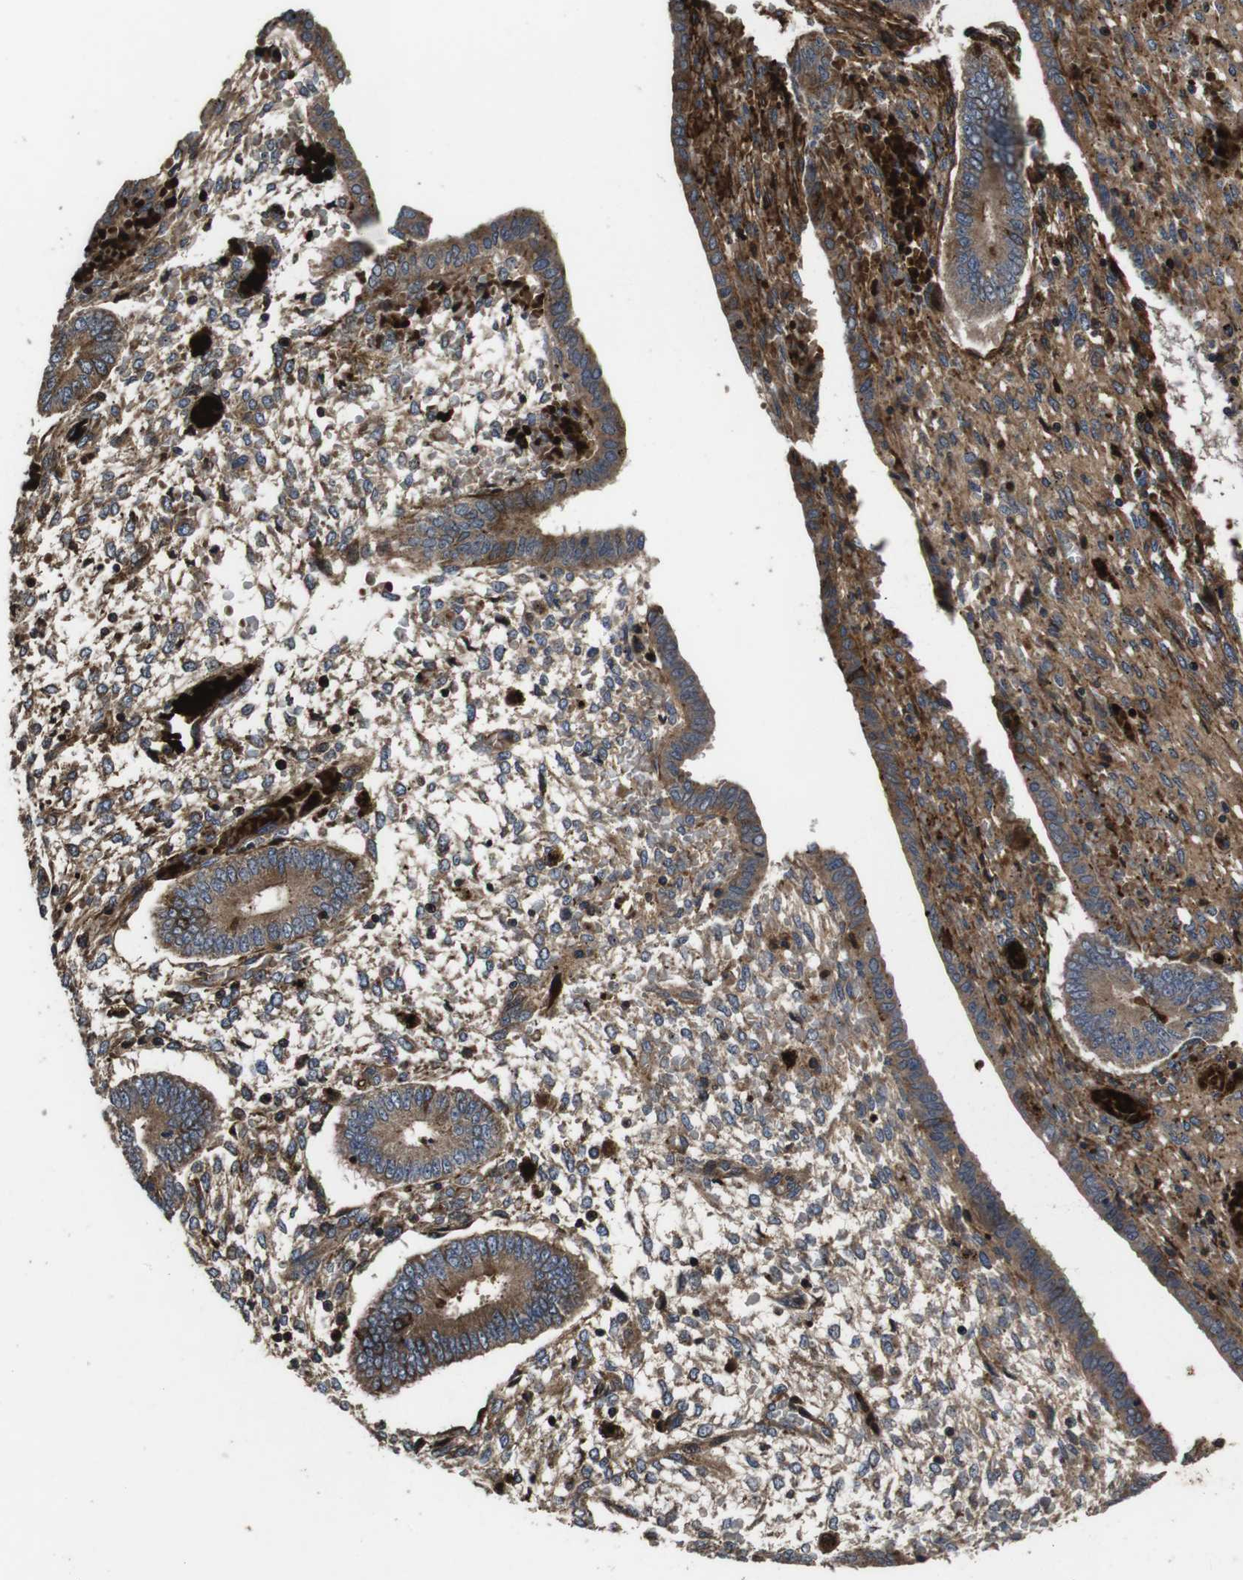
{"staining": {"intensity": "moderate", "quantity": ">75%", "location": "cytoplasmic/membranous"}, "tissue": "endometrium", "cell_type": "Cells in endometrial stroma", "image_type": "normal", "snomed": [{"axis": "morphology", "description": "Normal tissue, NOS"}, {"axis": "topography", "description": "Endometrium"}], "caption": "Immunohistochemical staining of normal endometrium demonstrates medium levels of moderate cytoplasmic/membranous positivity in about >75% of cells in endometrial stroma.", "gene": "SMYD3", "patient": {"sex": "female", "age": 42}}